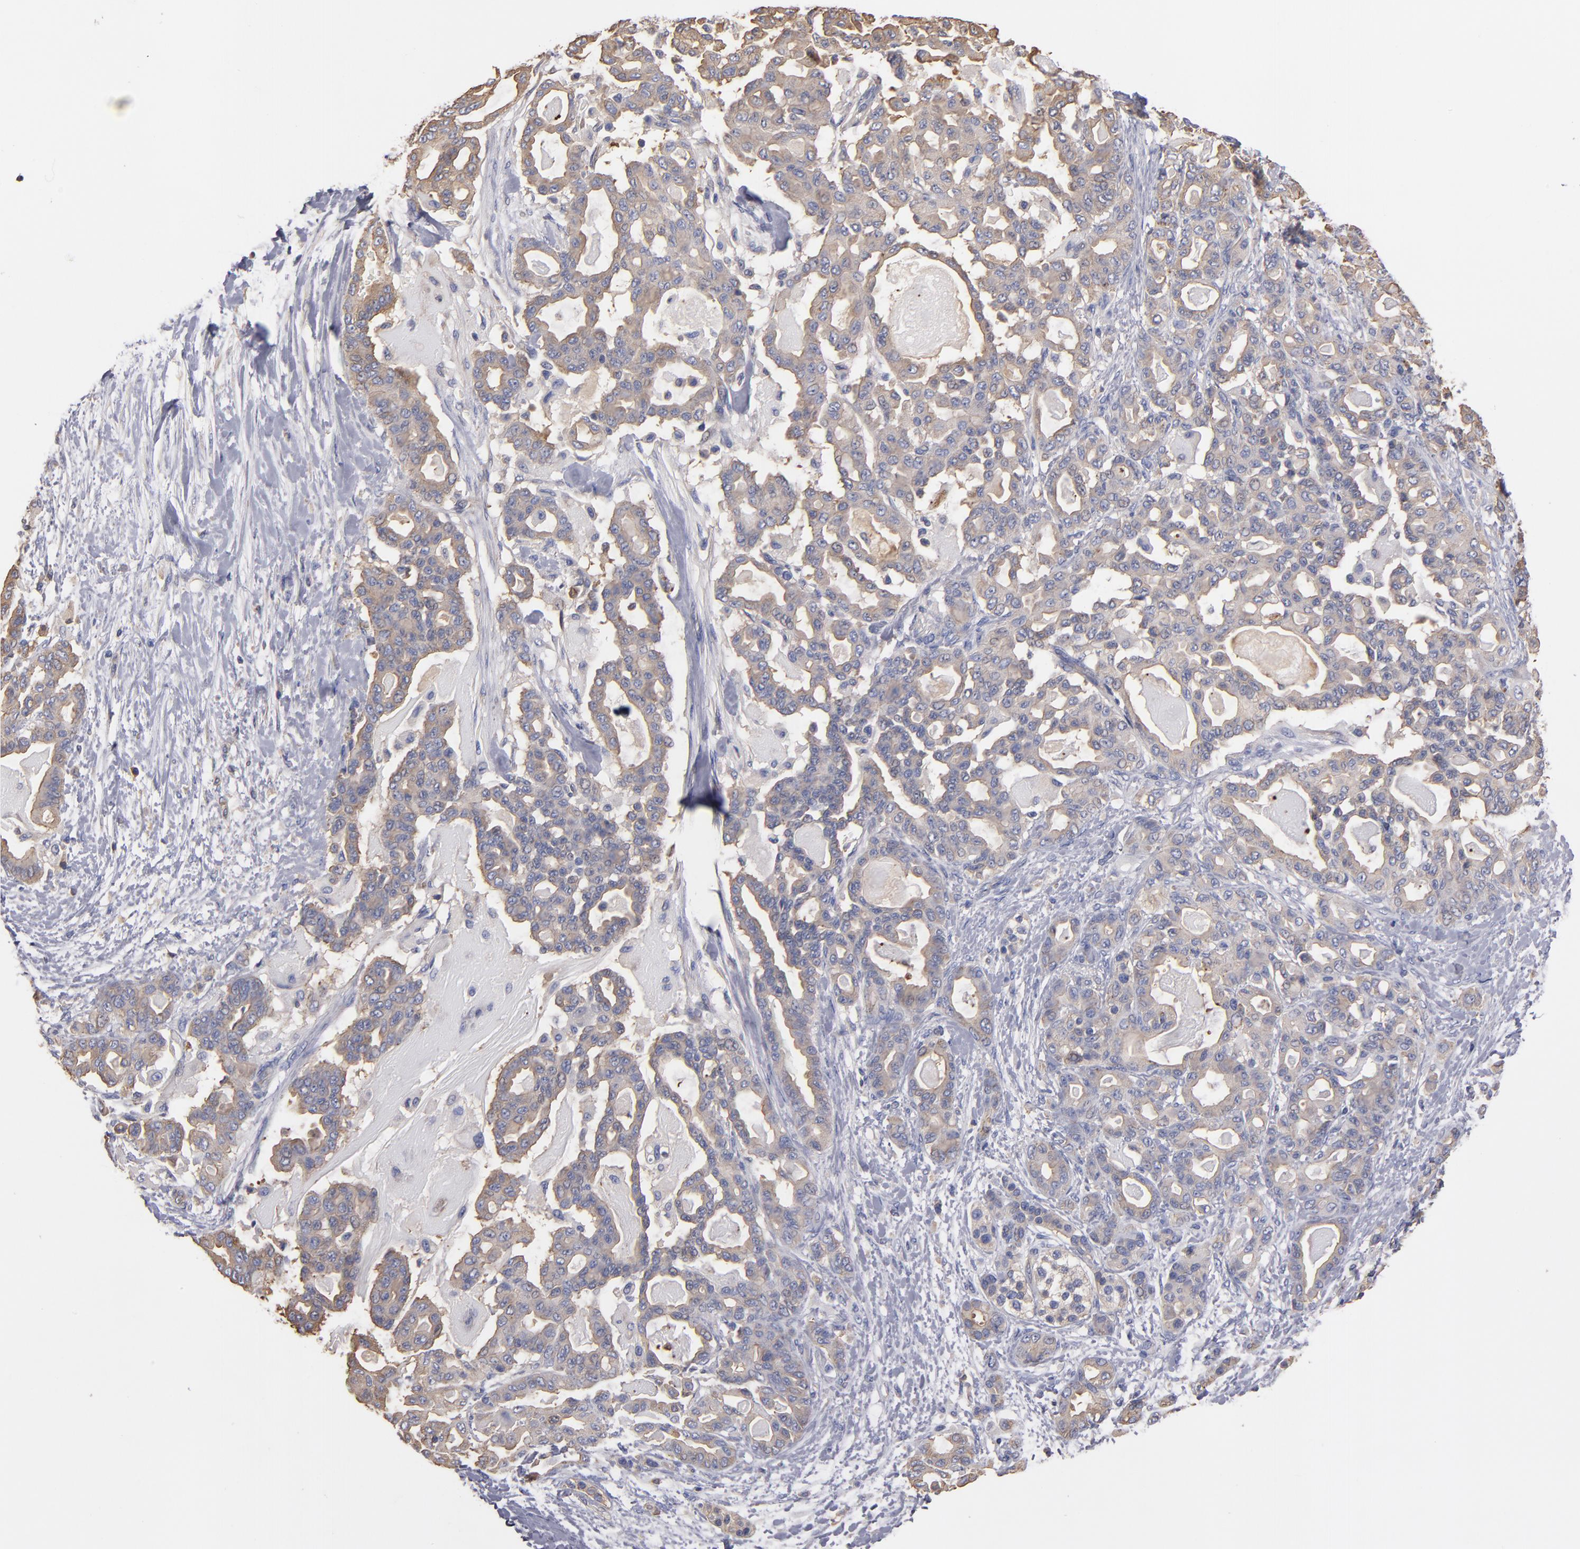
{"staining": {"intensity": "weak", "quantity": "25%-75%", "location": "cytoplasmic/membranous"}, "tissue": "pancreatic cancer", "cell_type": "Tumor cells", "image_type": "cancer", "snomed": [{"axis": "morphology", "description": "Adenocarcinoma, NOS"}, {"axis": "topography", "description": "Pancreas"}], "caption": "Pancreatic cancer (adenocarcinoma) stained with a protein marker reveals weak staining in tumor cells.", "gene": "ESYT2", "patient": {"sex": "male", "age": 63}}